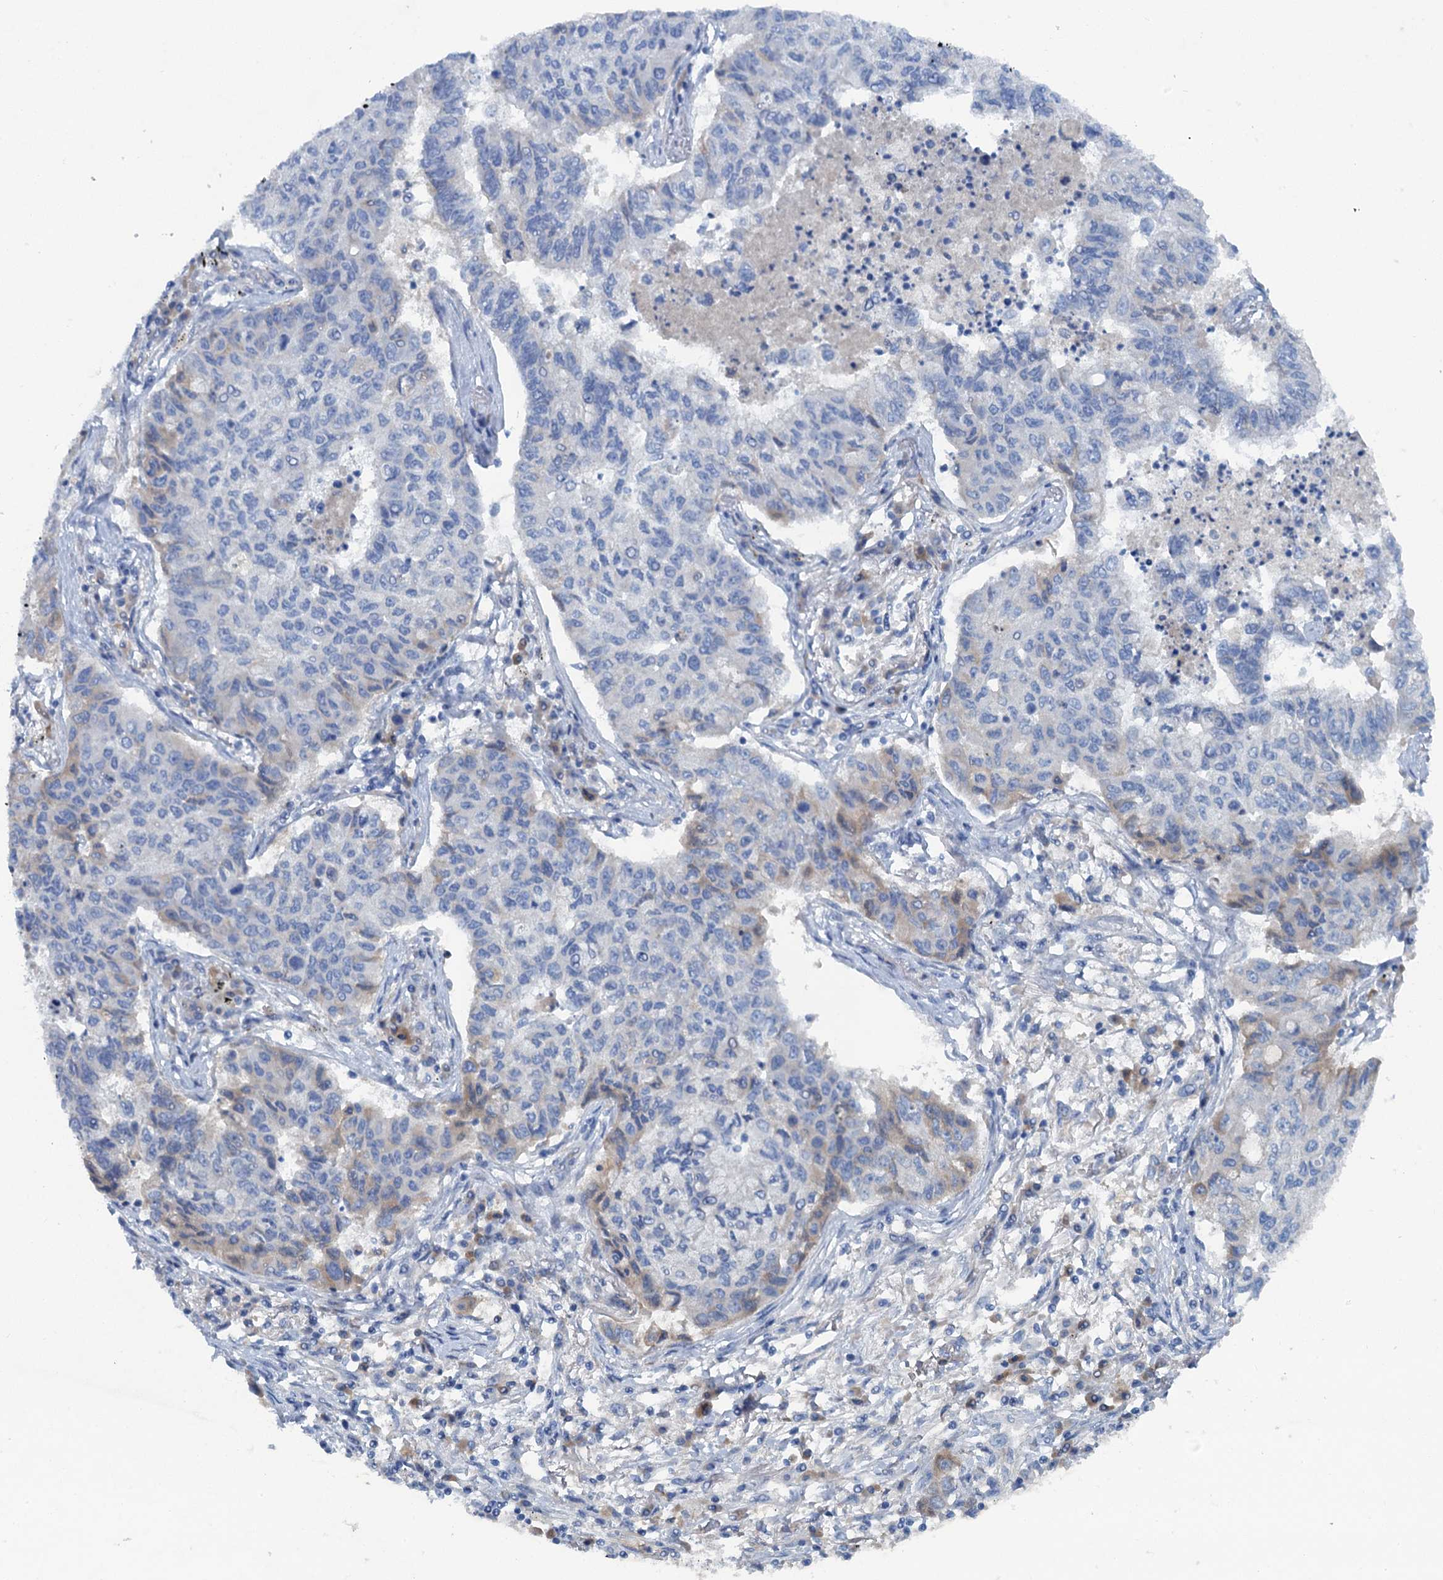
{"staining": {"intensity": "negative", "quantity": "none", "location": "none"}, "tissue": "lung cancer", "cell_type": "Tumor cells", "image_type": "cancer", "snomed": [{"axis": "morphology", "description": "Squamous cell carcinoma, NOS"}, {"axis": "topography", "description": "Lung"}], "caption": "Immunohistochemical staining of human lung squamous cell carcinoma reveals no significant positivity in tumor cells.", "gene": "MYADML2", "patient": {"sex": "male", "age": 74}}